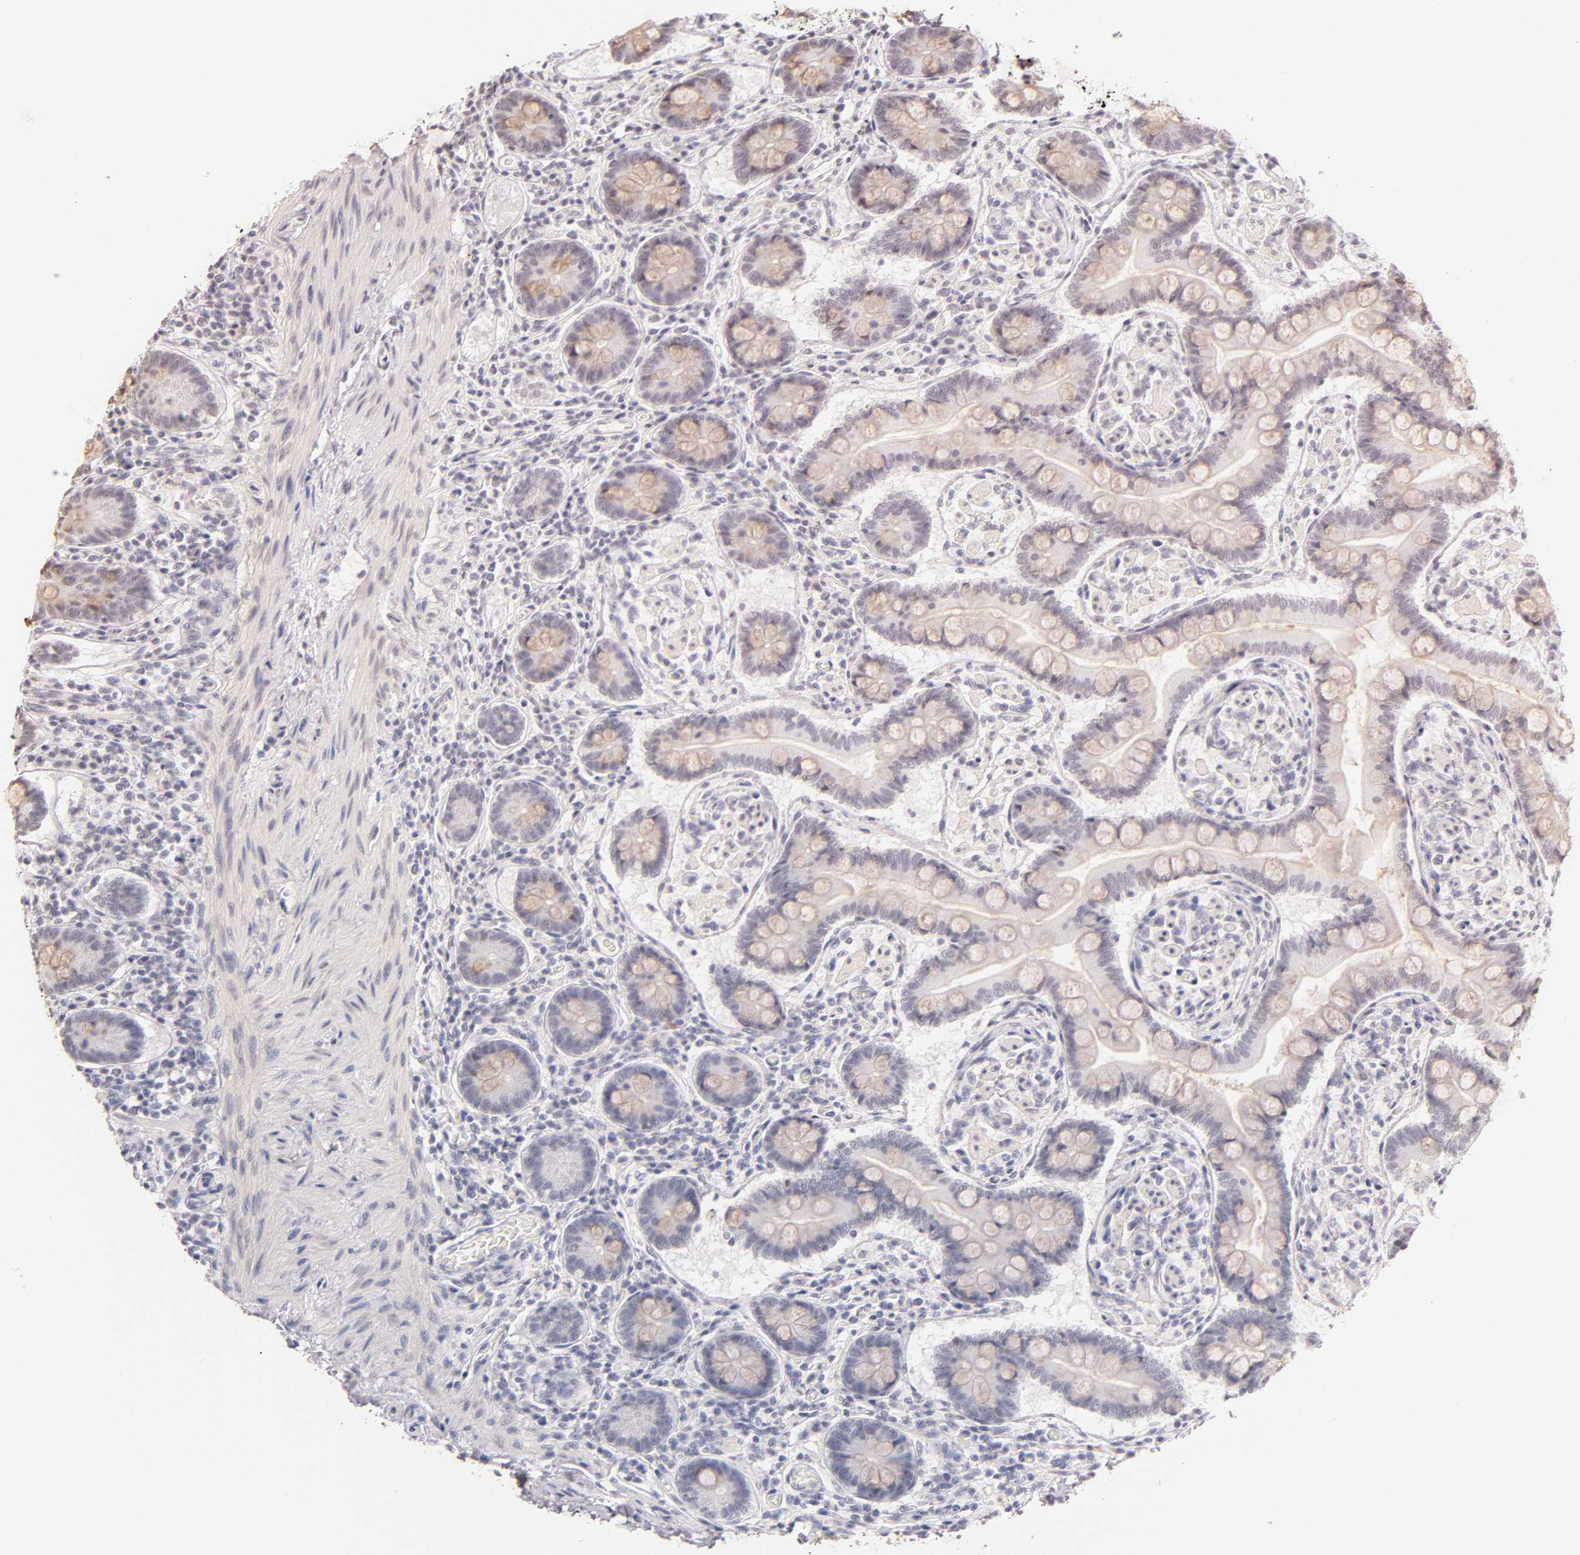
{"staining": {"intensity": "weak", "quantity": "<25%", "location": "cytoplasmic/membranous"}, "tissue": "small intestine", "cell_type": "Glandular cells", "image_type": "normal", "snomed": [{"axis": "morphology", "description": "Normal tissue, NOS"}, {"axis": "topography", "description": "Small intestine"}], "caption": "Immunohistochemistry micrograph of benign human small intestine stained for a protein (brown), which exhibits no expression in glandular cells.", "gene": "CRABP2", "patient": {"sex": "male", "age": 41}}